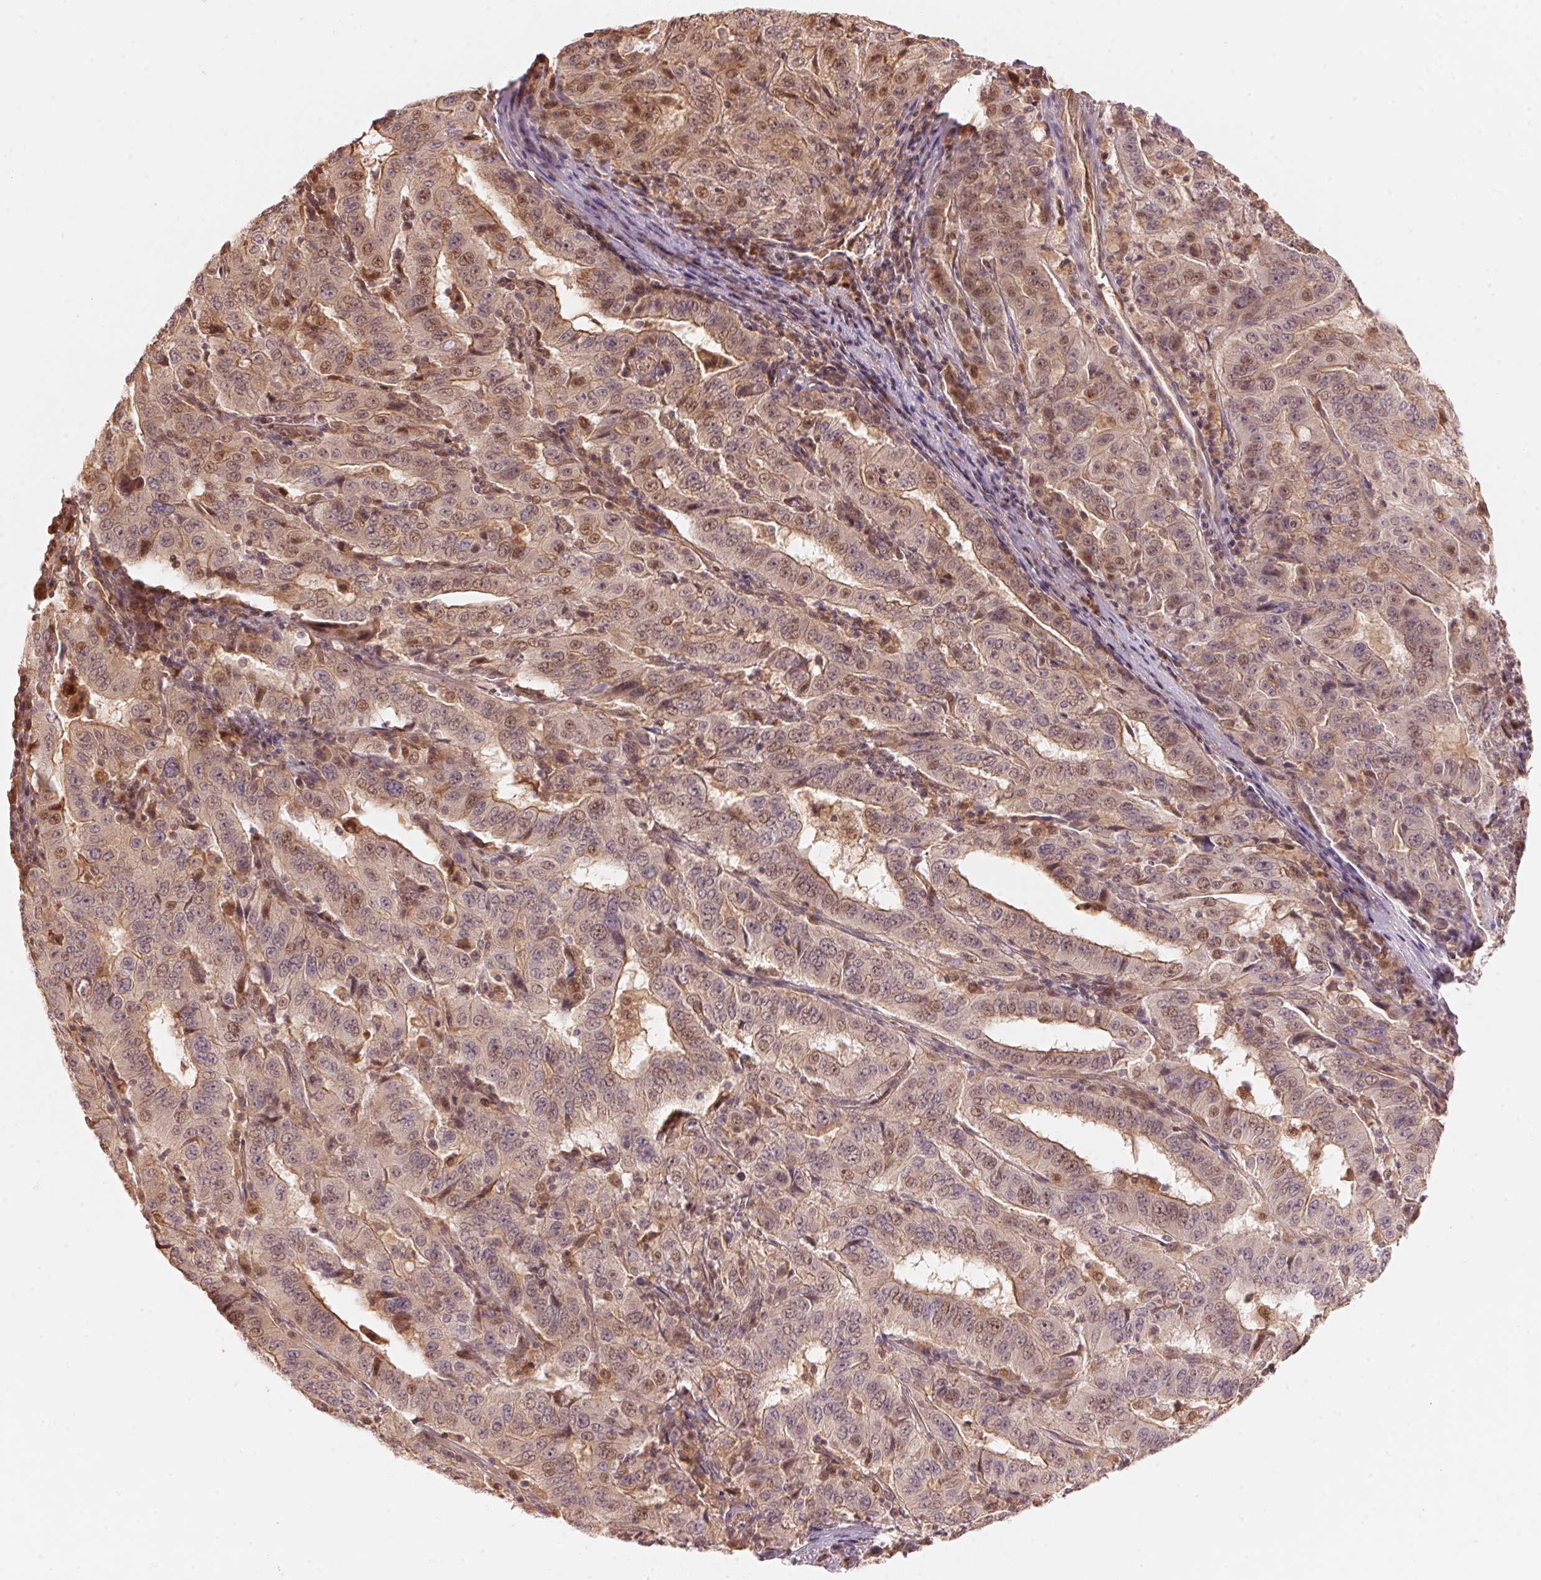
{"staining": {"intensity": "moderate", "quantity": "25%-75%", "location": "cytoplasmic/membranous,nuclear"}, "tissue": "pancreatic cancer", "cell_type": "Tumor cells", "image_type": "cancer", "snomed": [{"axis": "morphology", "description": "Adenocarcinoma, NOS"}, {"axis": "topography", "description": "Pancreas"}], "caption": "A photomicrograph of human pancreatic cancer stained for a protein reveals moderate cytoplasmic/membranous and nuclear brown staining in tumor cells.", "gene": "PRKN", "patient": {"sex": "male", "age": 63}}